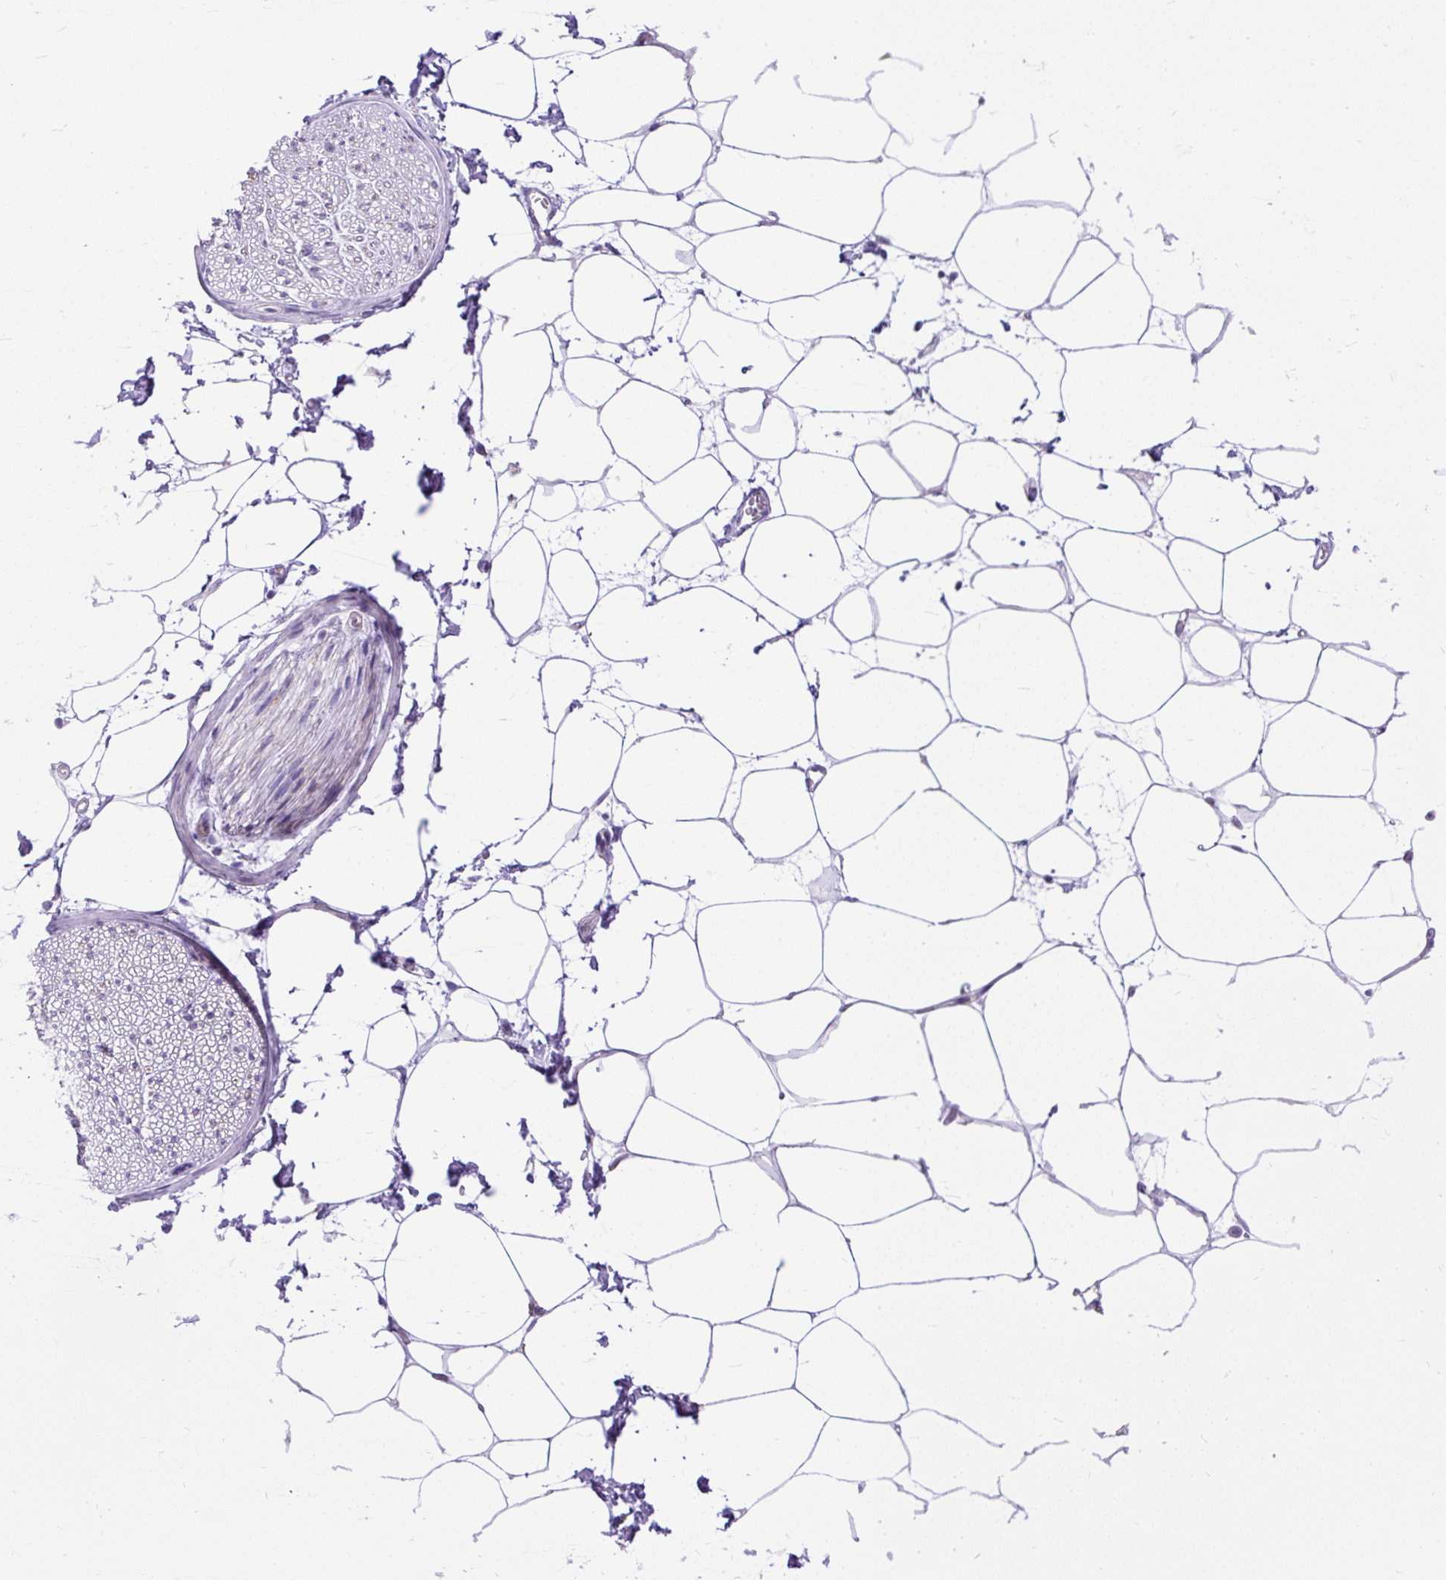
{"staining": {"intensity": "negative", "quantity": "none", "location": "none"}, "tissue": "adipose tissue", "cell_type": "Adipocytes", "image_type": "normal", "snomed": [{"axis": "morphology", "description": "Normal tissue, NOS"}, {"axis": "topography", "description": "Adipose tissue"}, {"axis": "topography", "description": "Vascular tissue"}, {"axis": "topography", "description": "Rectum"}, {"axis": "topography", "description": "Peripheral nerve tissue"}], "caption": "The immunohistochemistry photomicrograph has no significant expression in adipocytes of adipose tissue.", "gene": "SYBU", "patient": {"sex": "female", "age": 69}}